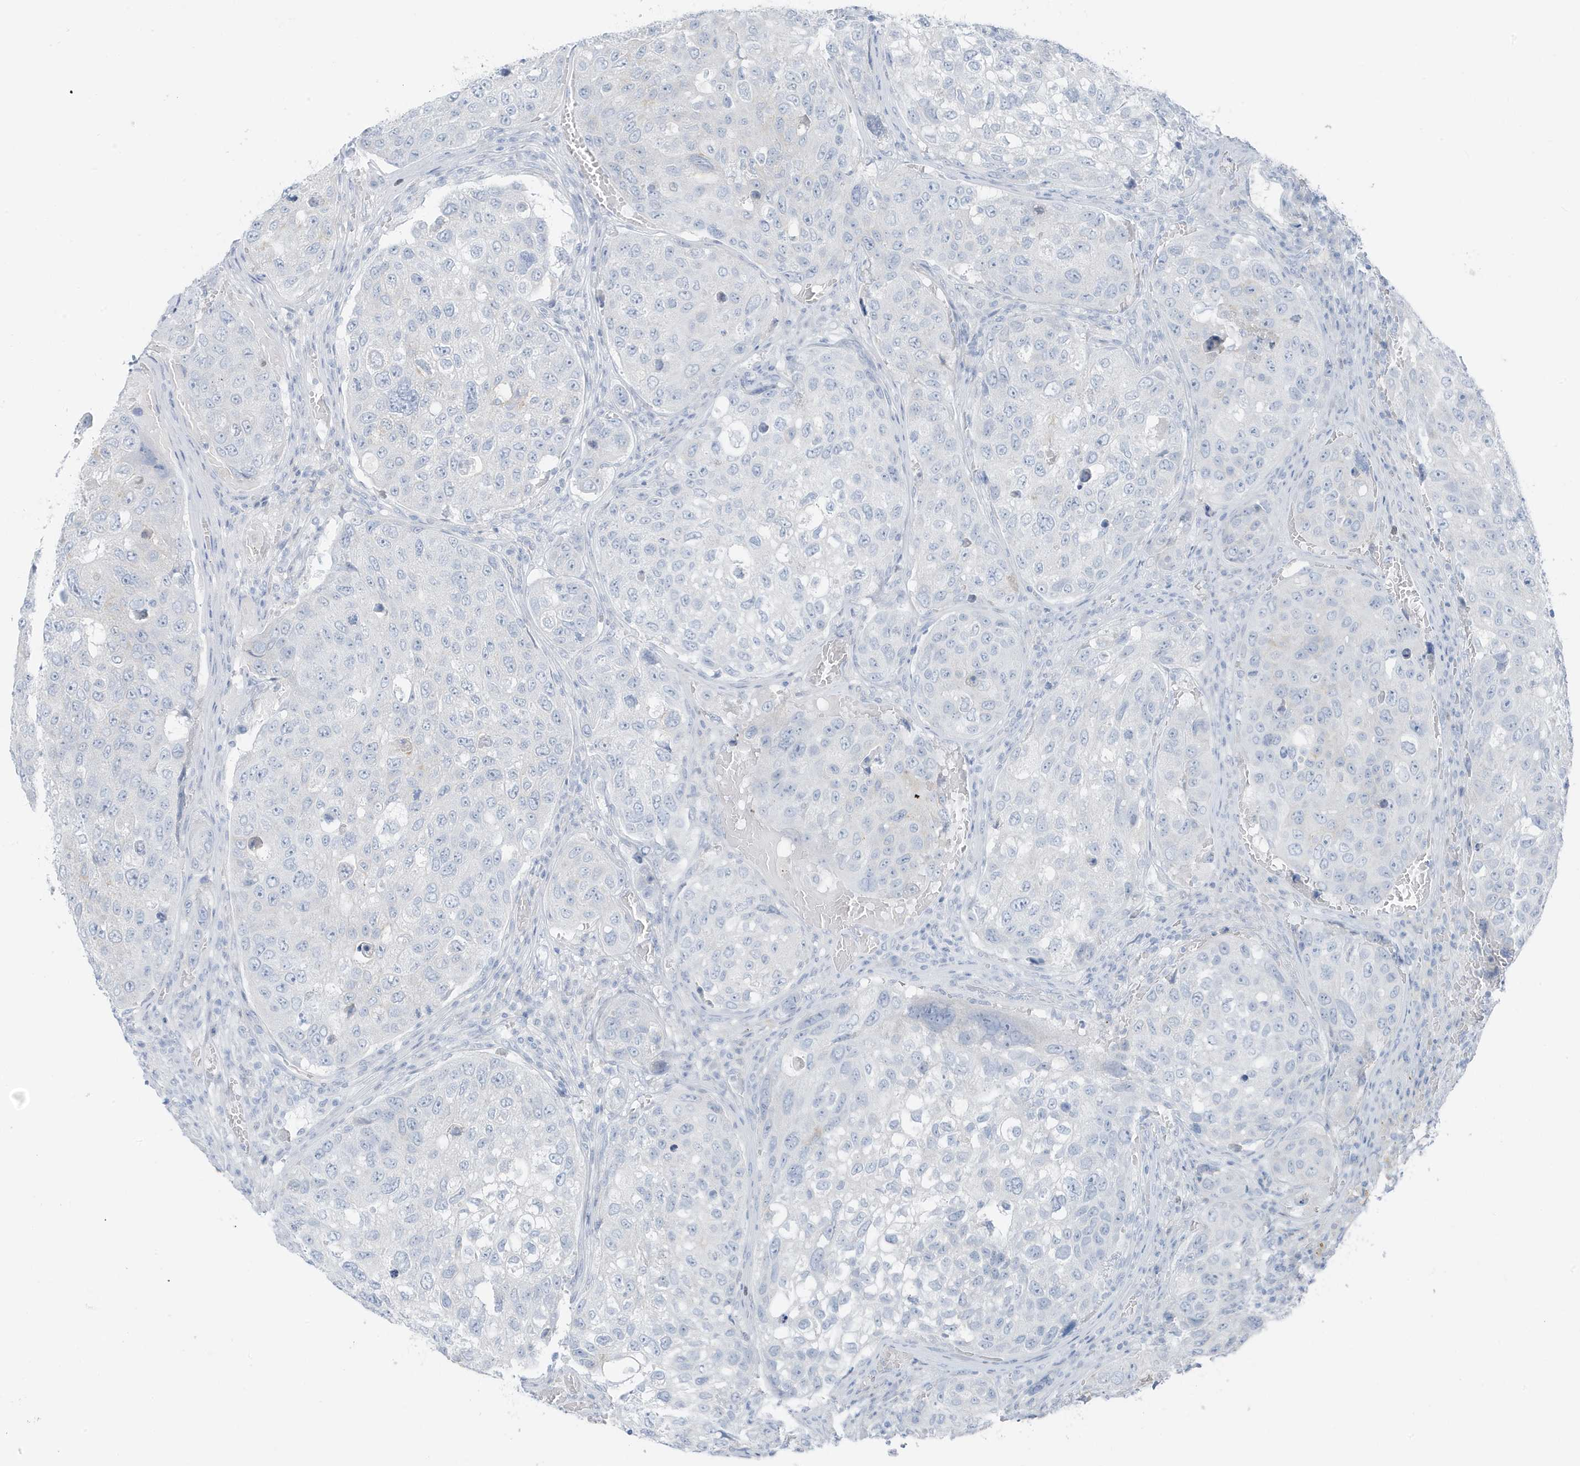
{"staining": {"intensity": "negative", "quantity": "none", "location": "none"}, "tissue": "urothelial cancer", "cell_type": "Tumor cells", "image_type": "cancer", "snomed": [{"axis": "morphology", "description": "Urothelial carcinoma, High grade"}, {"axis": "topography", "description": "Lymph node"}, {"axis": "topography", "description": "Urinary bladder"}], "caption": "An immunohistochemistry (IHC) histopathology image of high-grade urothelial carcinoma is shown. There is no staining in tumor cells of high-grade urothelial carcinoma. The staining was performed using DAB to visualize the protein expression in brown, while the nuclei were stained in blue with hematoxylin (Magnification: 20x).", "gene": "ZFP64", "patient": {"sex": "male", "age": 51}}